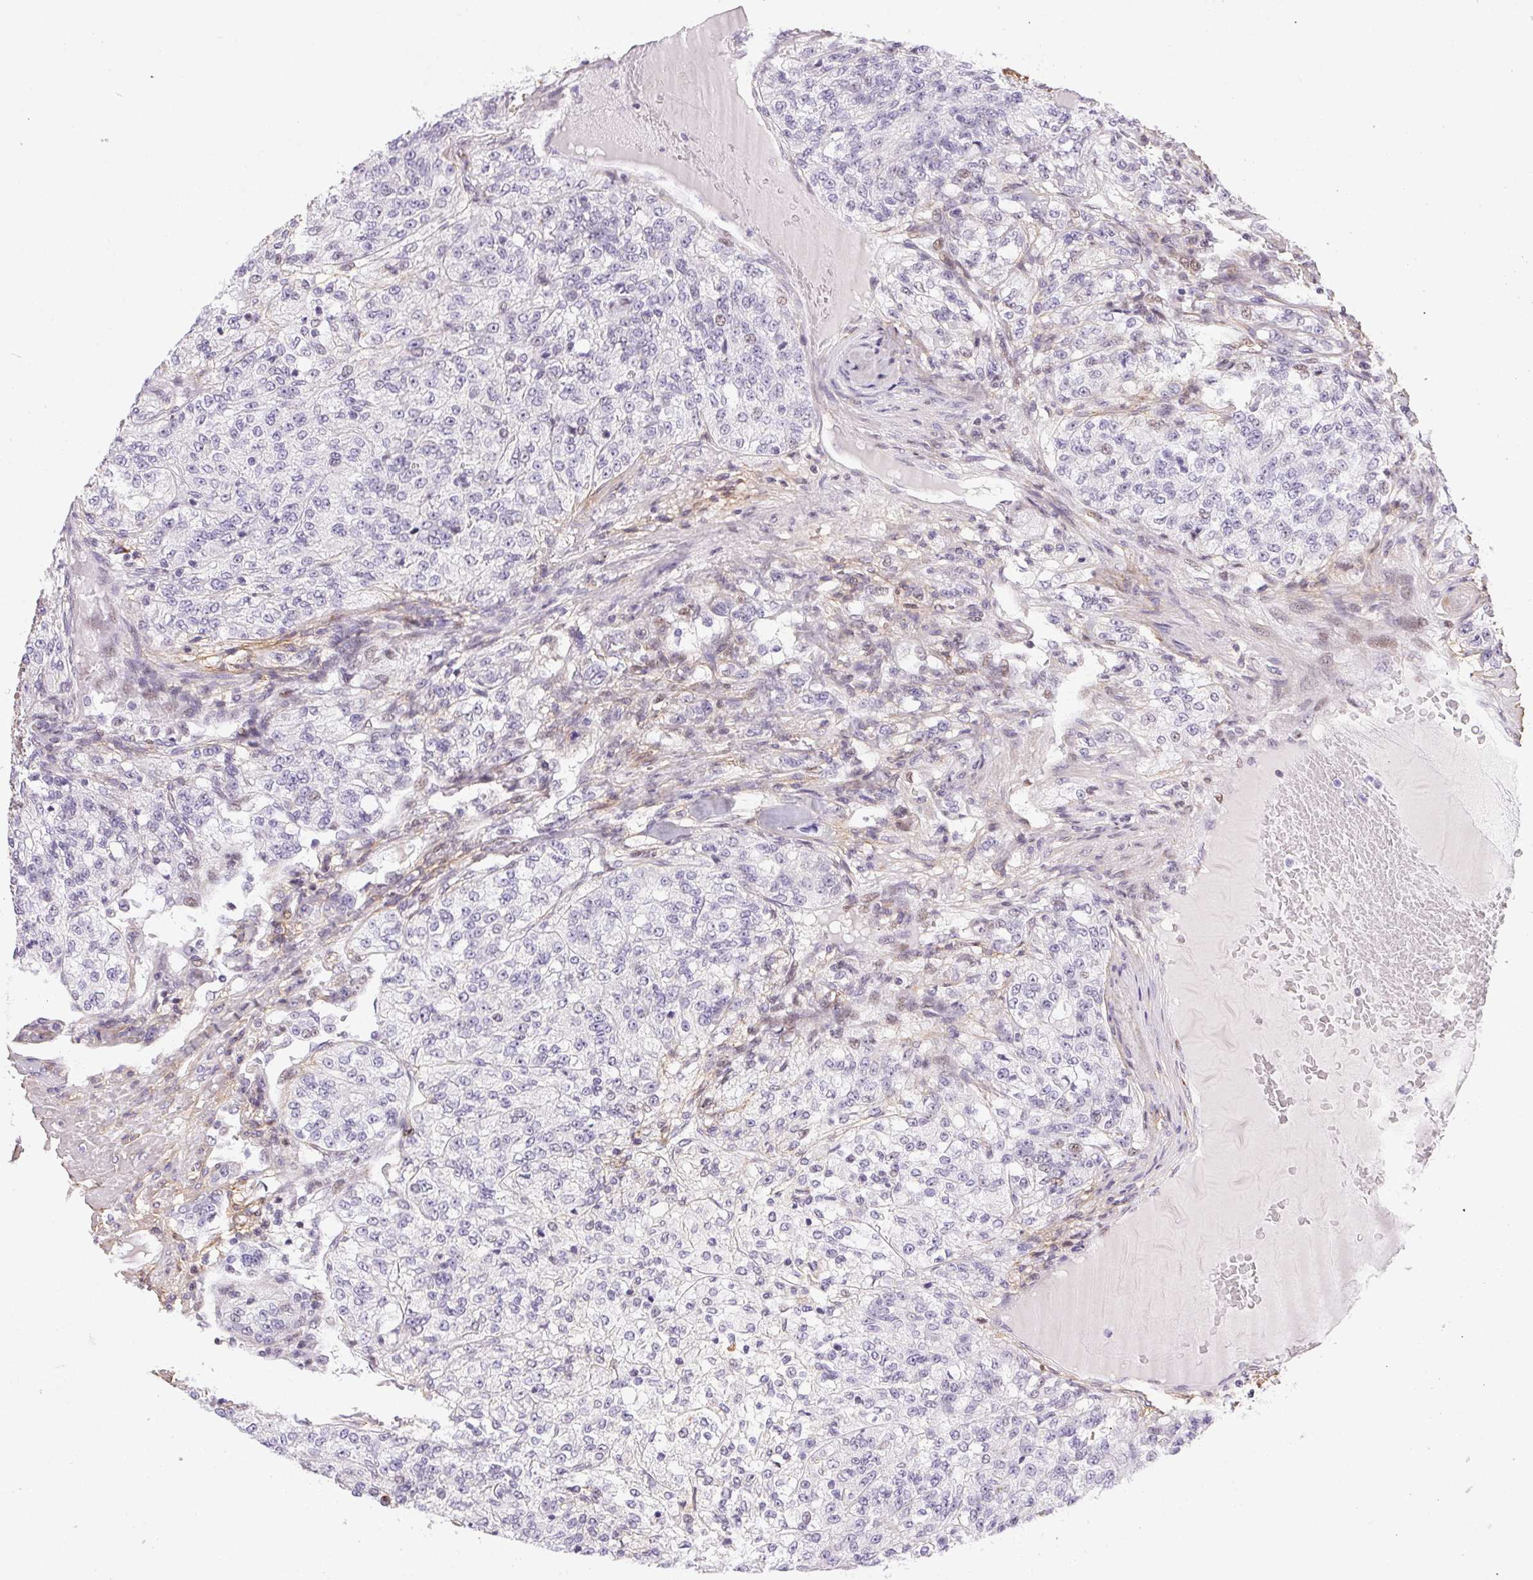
{"staining": {"intensity": "negative", "quantity": "none", "location": "none"}, "tissue": "renal cancer", "cell_type": "Tumor cells", "image_type": "cancer", "snomed": [{"axis": "morphology", "description": "Adenocarcinoma, NOS"}, {"axis": "topography", "description": "Kidney"}], "caption": "Immunohistochemistry (IHC) micrograph of neoplastic tissue: renal cancer stained with DAB (3,3'-diaminobenzidine) reveals no significant protein expression in tumor cells.", "gene": "PDZD2", "patient": {"sex": "female", "age": 63}}